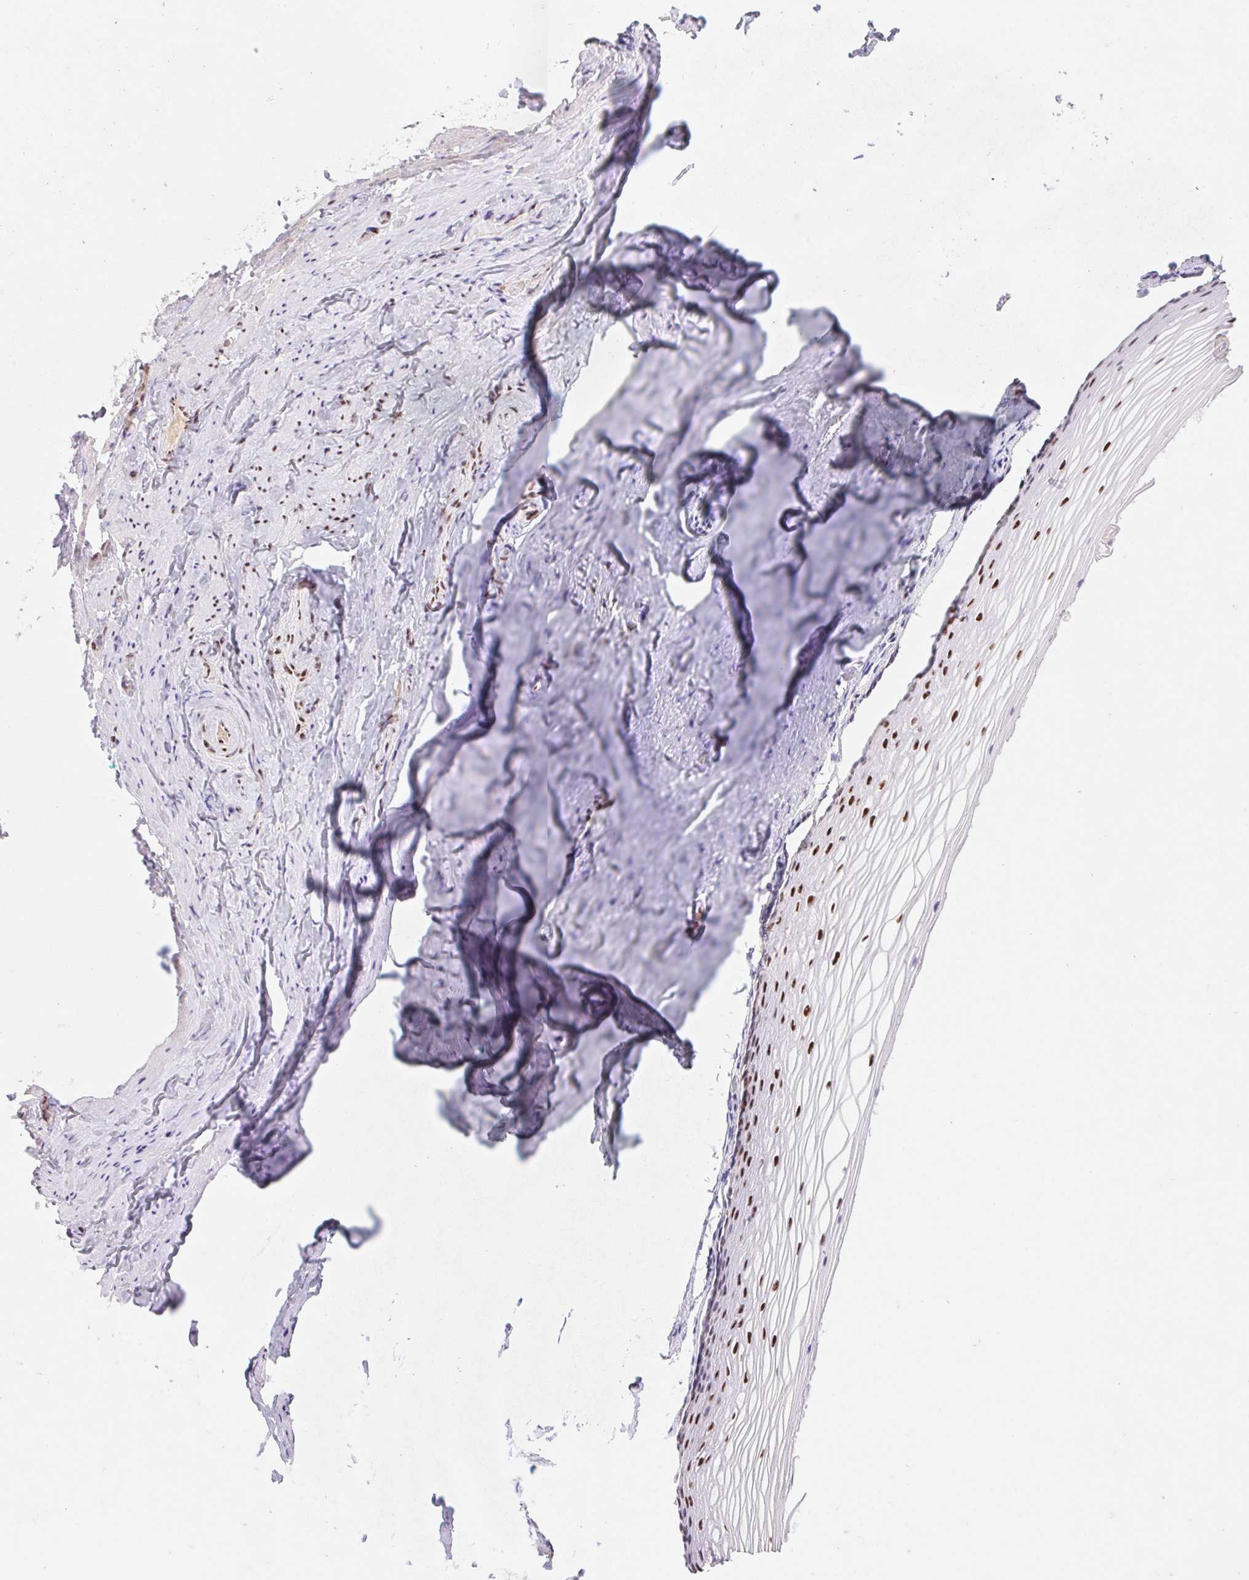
{"staining": {"intensity": "moderate", "quantity": "25%-75%", "location": "nuclear"}, "tissue": "vagina", "cell_type": "Squamous epithelial cells", "image_type": "normal", "snomed": [{"axis": "morphology", "description": "Normal tissue, NOS"}, {"axis": "topography", "description": "Vagina"}], "caption": "Protein staining of normal vagina demonstrates moderate nuclear positivity in about 25%-75% of squamous epithelial cells.", "gene": "DPPA5", "patient": {"sex": "female", "age": 52}}